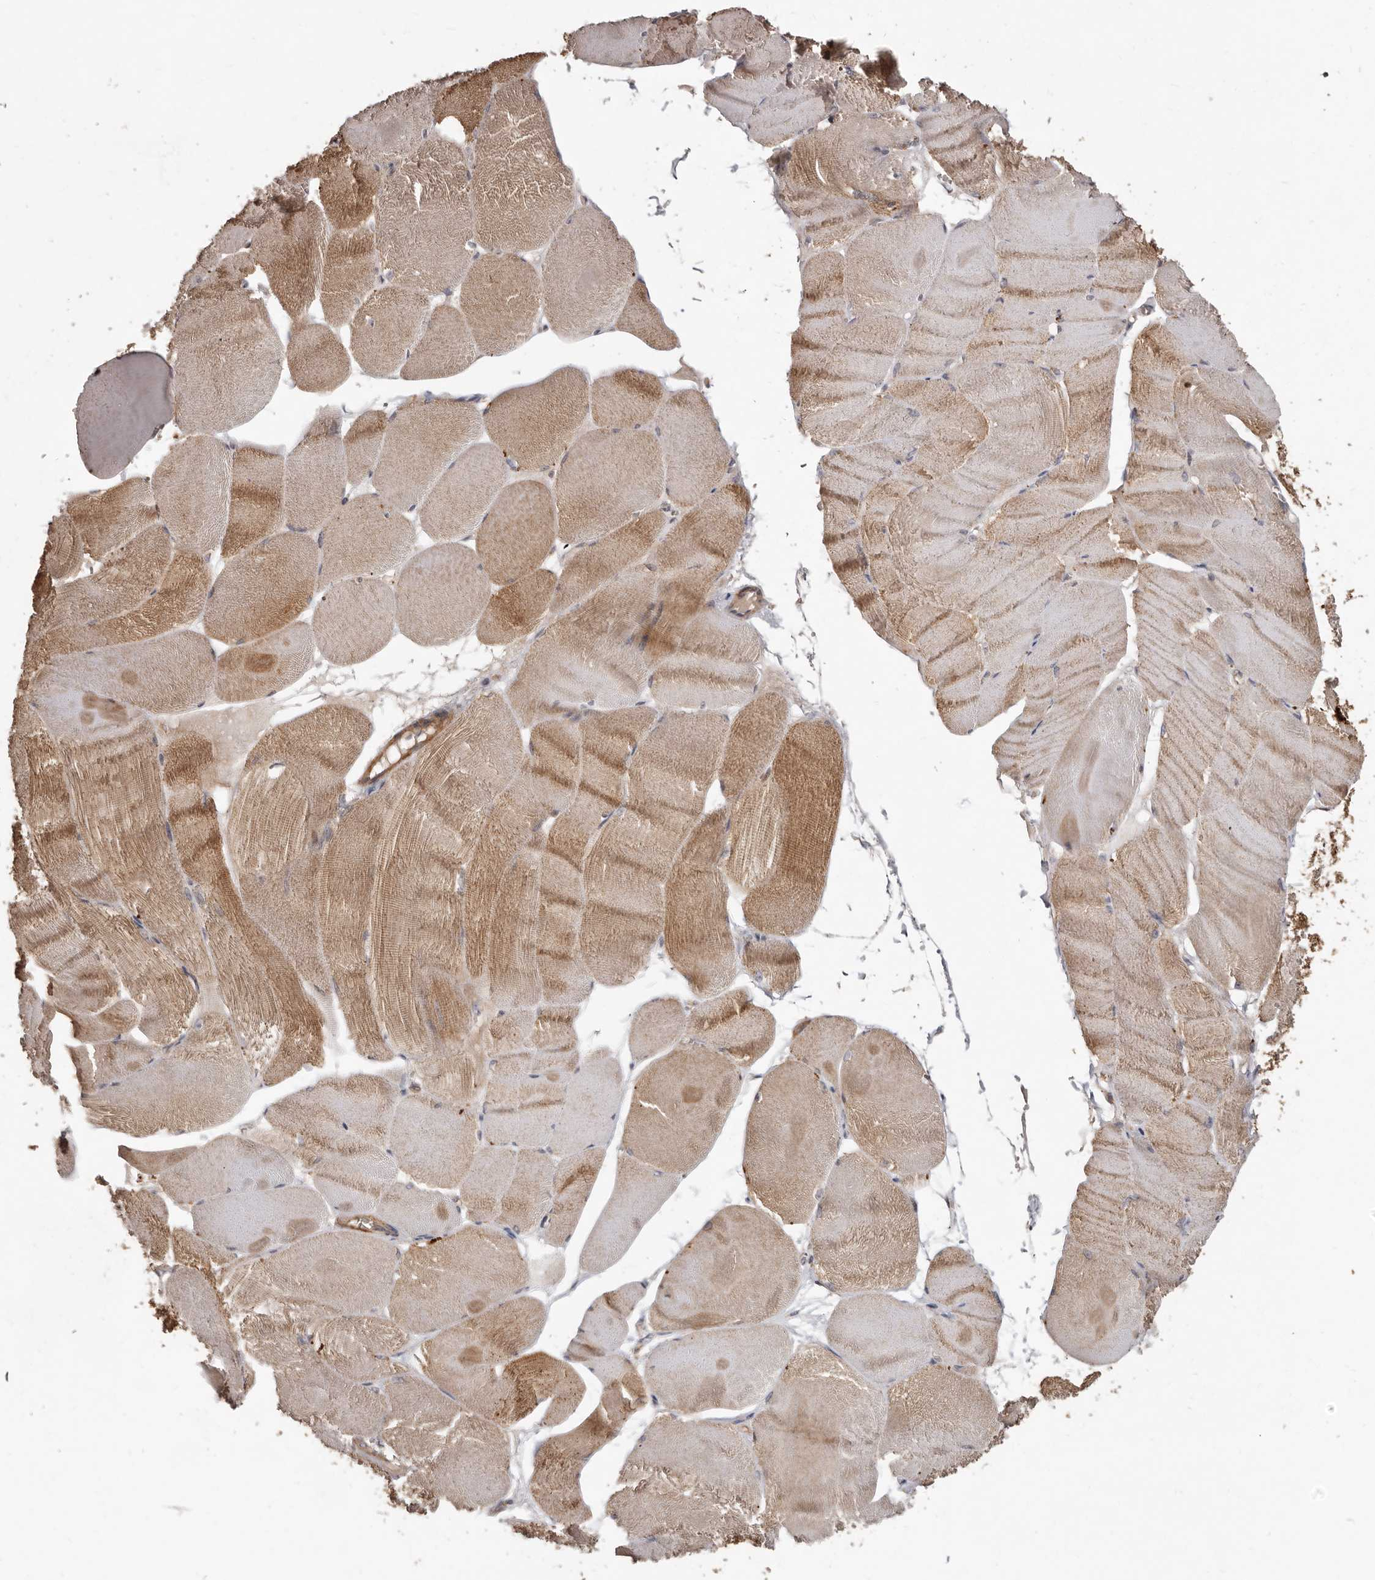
{"staining": {"intensity": "moderate", "quantity": ">75%", "location": "cytoplasmic/membranous"}, "tissue": "skeletal muscle", "cell_type": "Myocytes", "image_type": "normal", "snomed": [{"axis": "morphology", "description": "Normal tissue, NOS"}, {"axis": "morphology", "description": "Basal cell carcinoma"}, {"axis": "topography", "description": "Skeletal muscle"}], "caption": "An immunohistochemistry photomicrograph of normal tissue is shown. Protein staining in brown highlights moderate cytoplasmic/membranous positivity in skeletal muscle within myocytes. (Brightfield microscopy of DAB IHC at high magnification).", "gene": "GOT1L1", "patient": {"sex": "female", "age": 64}}